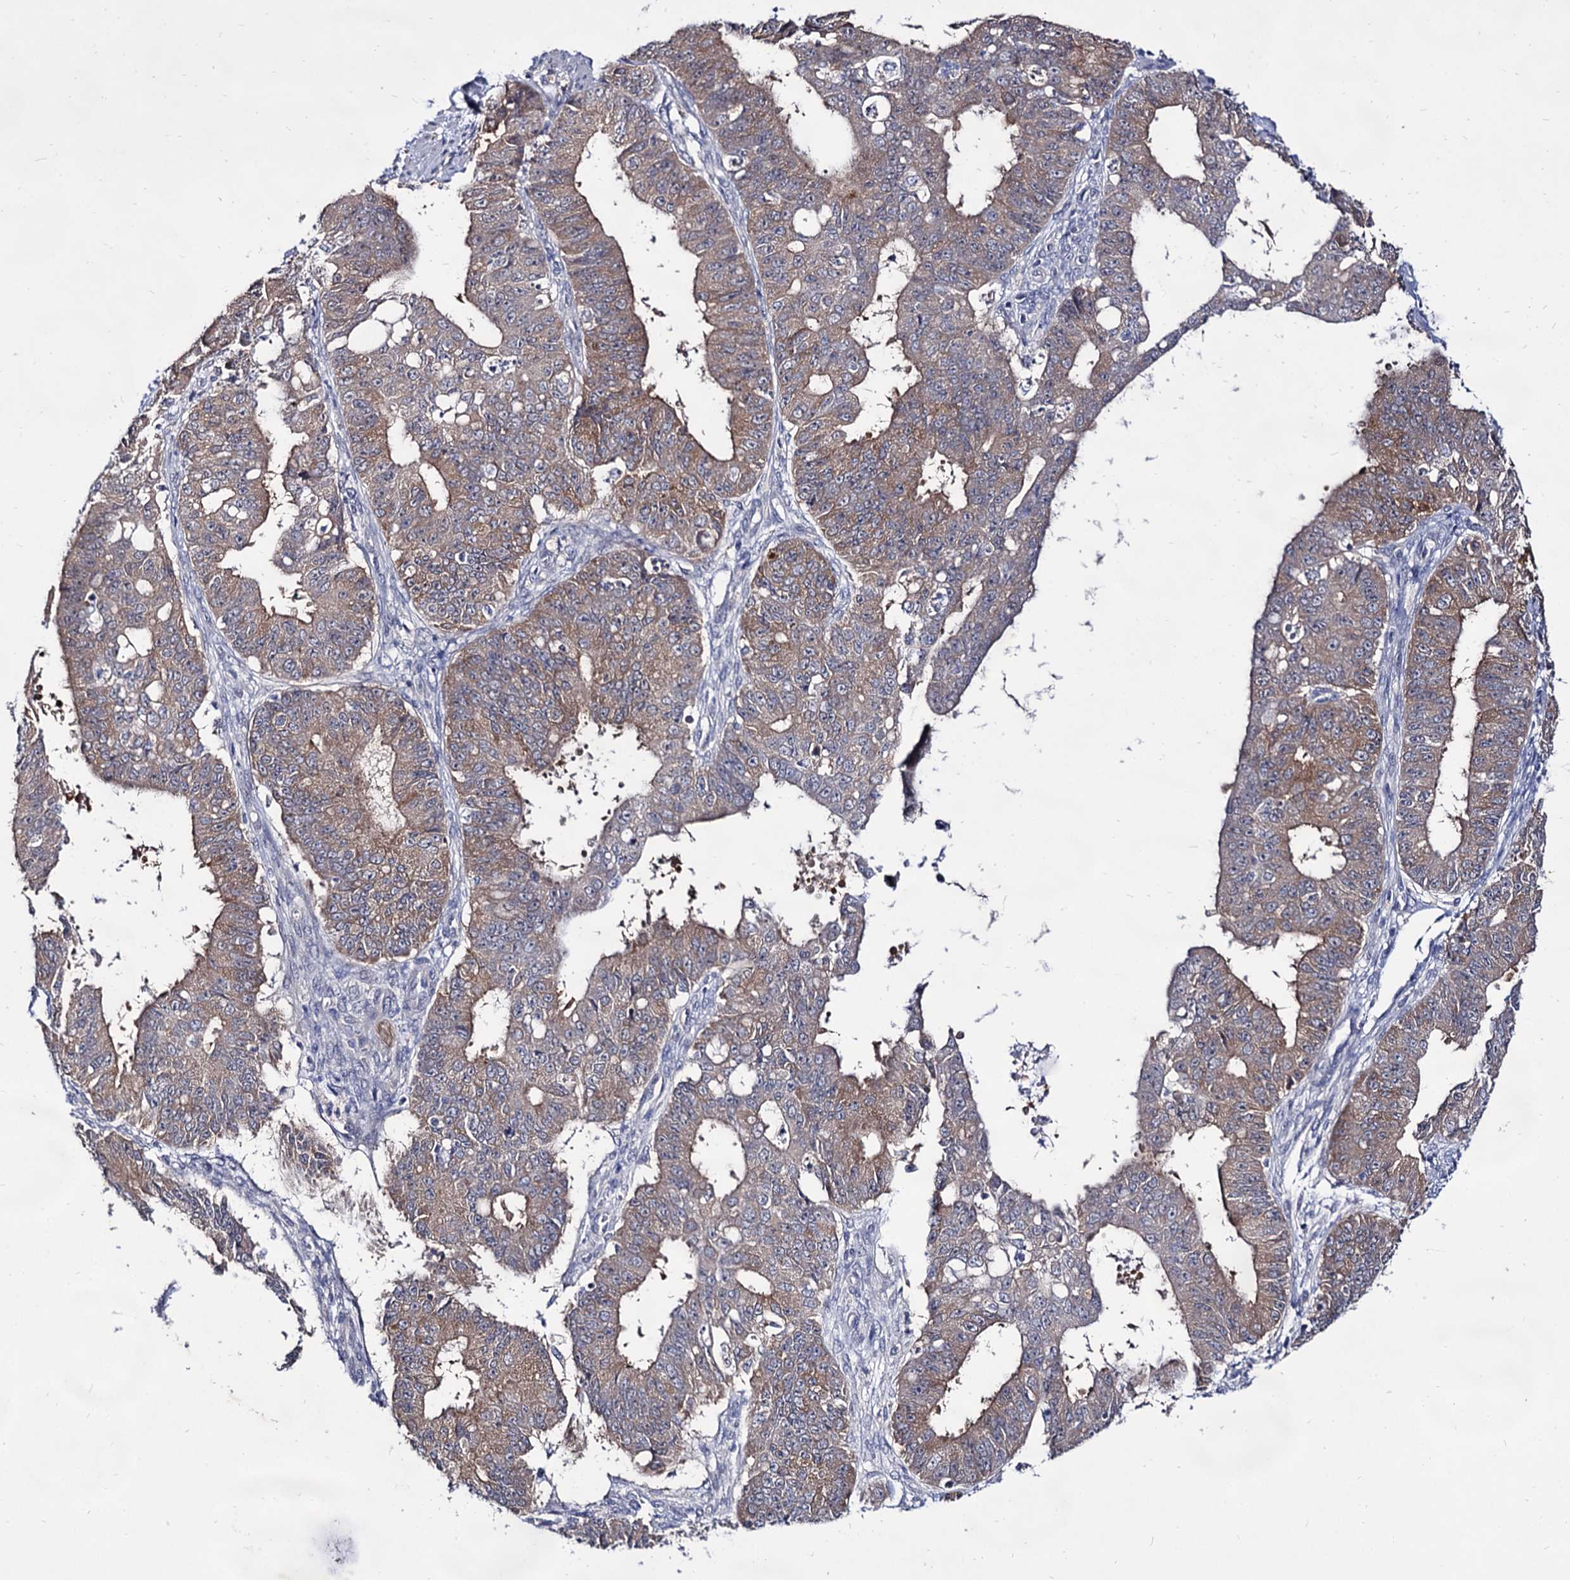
{"staining": {"intensity": "weak", "quantity": "25%-75%", "location": "cytoplasmic/membranous"}, "tissue": "ovarian cancer", "cell_type": "Tumor cells", "image_type": "cancer", "snomed": [{"axis": "morphology", "description": "Carcinoma, endometroid"}, {"axis": "topography", "description": "Appendix"}, {"axis": "topography", "description": "Ovary"}], "caption": "IHC of ovarian endometroid carcinoma displays low levels of weak cytoplasmic/membranous expression in about 25%-75% of tumor cells. The staining was performed using DAB (3,3'-diaminobenzidine) to visualize the protein expression in brown, while the nuclei were stained in blue with hematoxylin (Magnification: 20x).", "gene": "ARFIP2", "patient": {"sex": "female", "age": 42}}